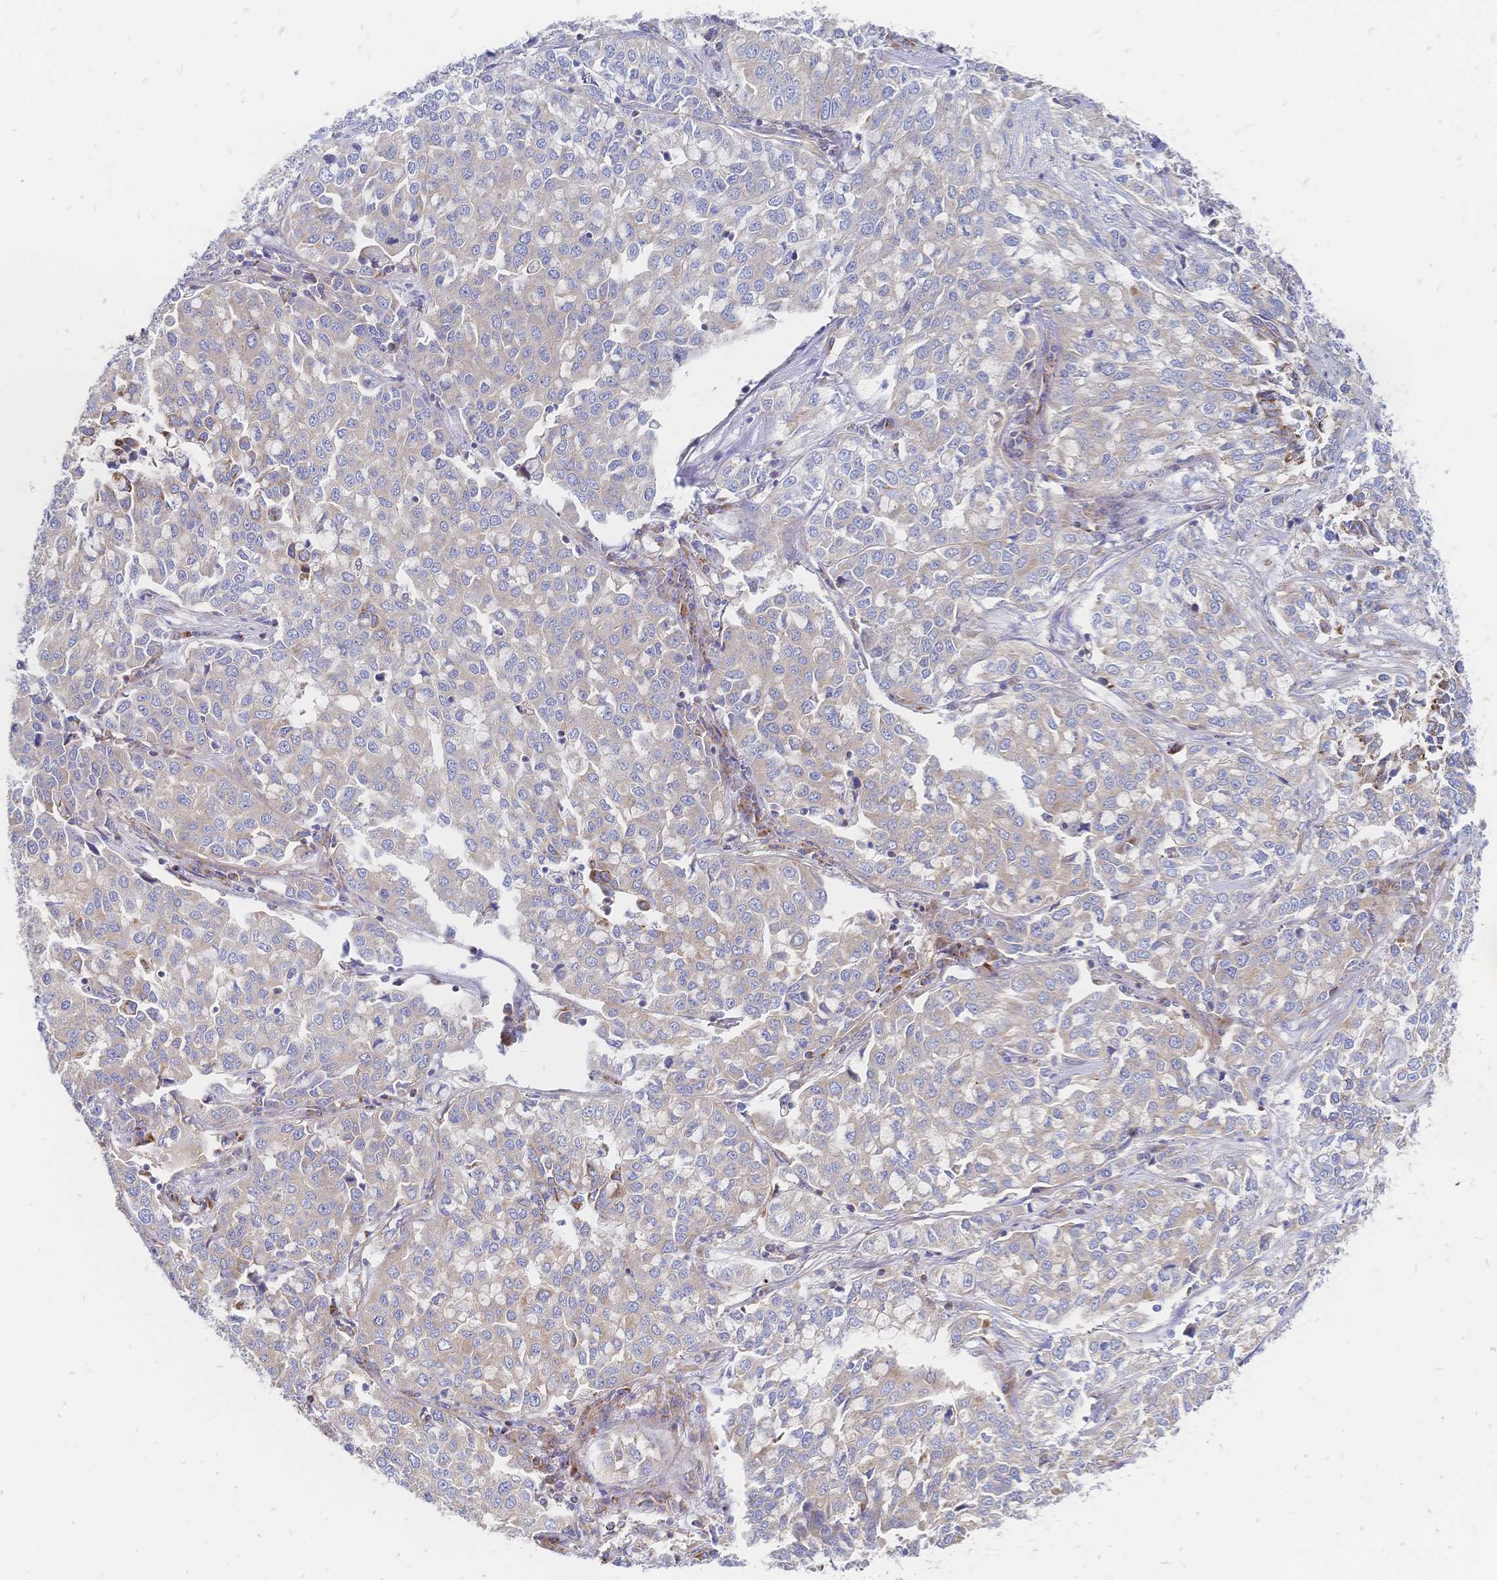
{"staining": {"intensity": "weak", "quantity": "<25%", "location": "cytoplasmic/membranous"}, "tissue": "lung cancer", "cell_type": "Tumor cells", "image_type": "cancer", "snomed": [{"axis": "morphology", "description": "Adenocarcinoma, NOS"}, {"axis": "morphology", "description": "Adenocarcinoma, metastatic, NOS"}, {"axis": "topography", "description": "Lymph node"}, {"axis": "topography", "description": "Lung"}], "caption": "Lung adenocarcinoma was stained to show a protein in brown. There is no significant expression in tumor cells.", "gene": "SORBS1", "patient": {"sex": "female", "age": 65}}